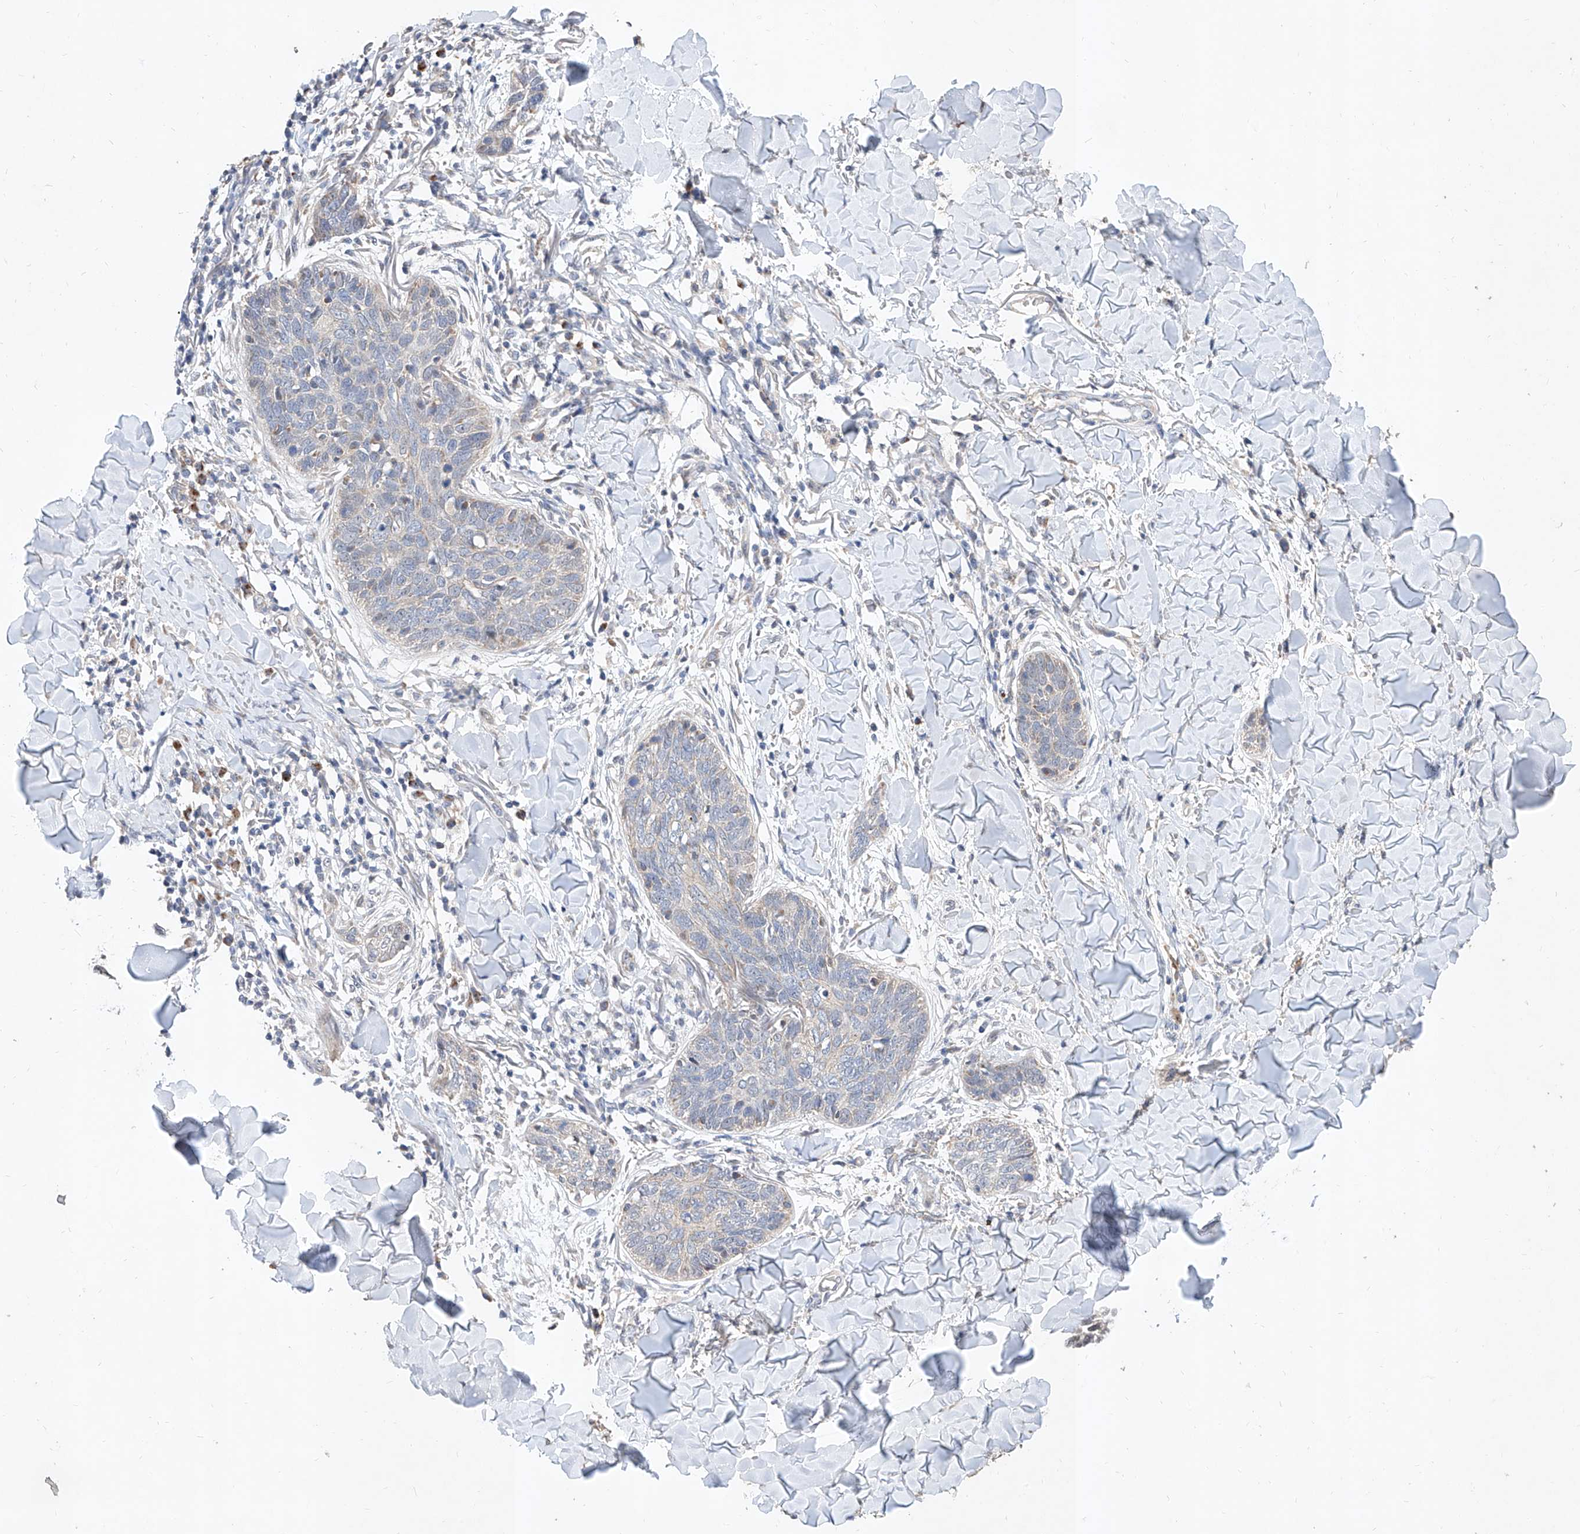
{"staining": {"intensity": "negative", "quantity": "none", "location": "none"}, "tissue": "skin cancer", "cell_type": "Tumor cells", "image_type": "cancer", "snomed": [{"axis": "morphology", "description": "Basal cell carcinoma"}, {"axis": "topography", "description": "Skin"}], "caption": "Photomicrograph shows no protein positivity in tumor cells of skin cancer (basal cell carcinoma) tissue.", "gene": "MFSD4B", "patient": {"sex": "male", "age": 85}}